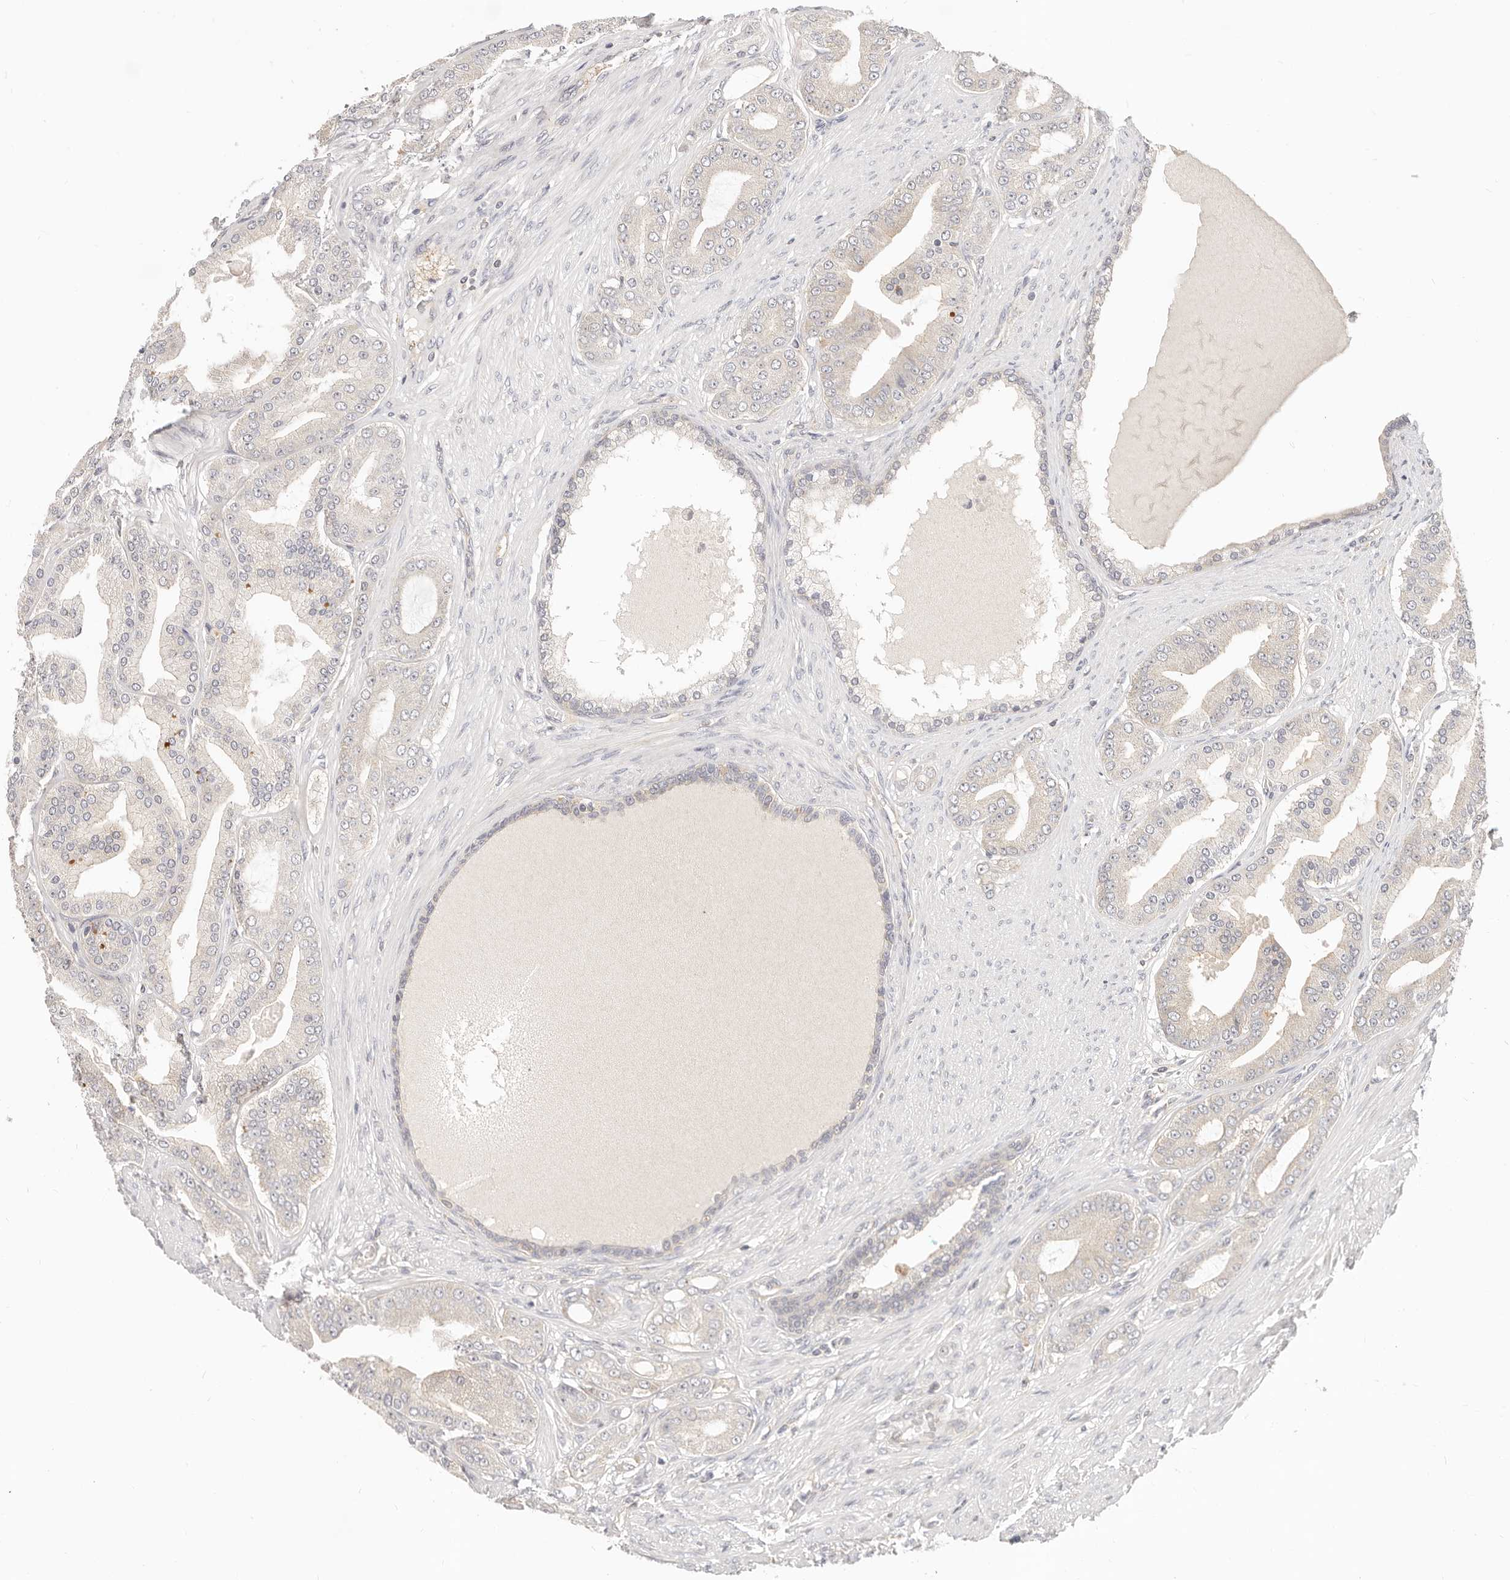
{"staining": {"intensity": "negative", "quantity": "none", "location": "none"}, "tissue": "prostate cancer", "cell_type": "Tumor cells", "image_type": "cancer", "snomed": [{"axis": "morphology", "description": "Adenocarcinoma, High grade"}, {"axis": "topography", "description": "Prostate"}], "caption": "An image of human prostate adenocarcinoma (high-grade) is negative for staining in tumor cells.", "gene": "DTNBP1", "patient": {"sex": "male", "age": 60}}